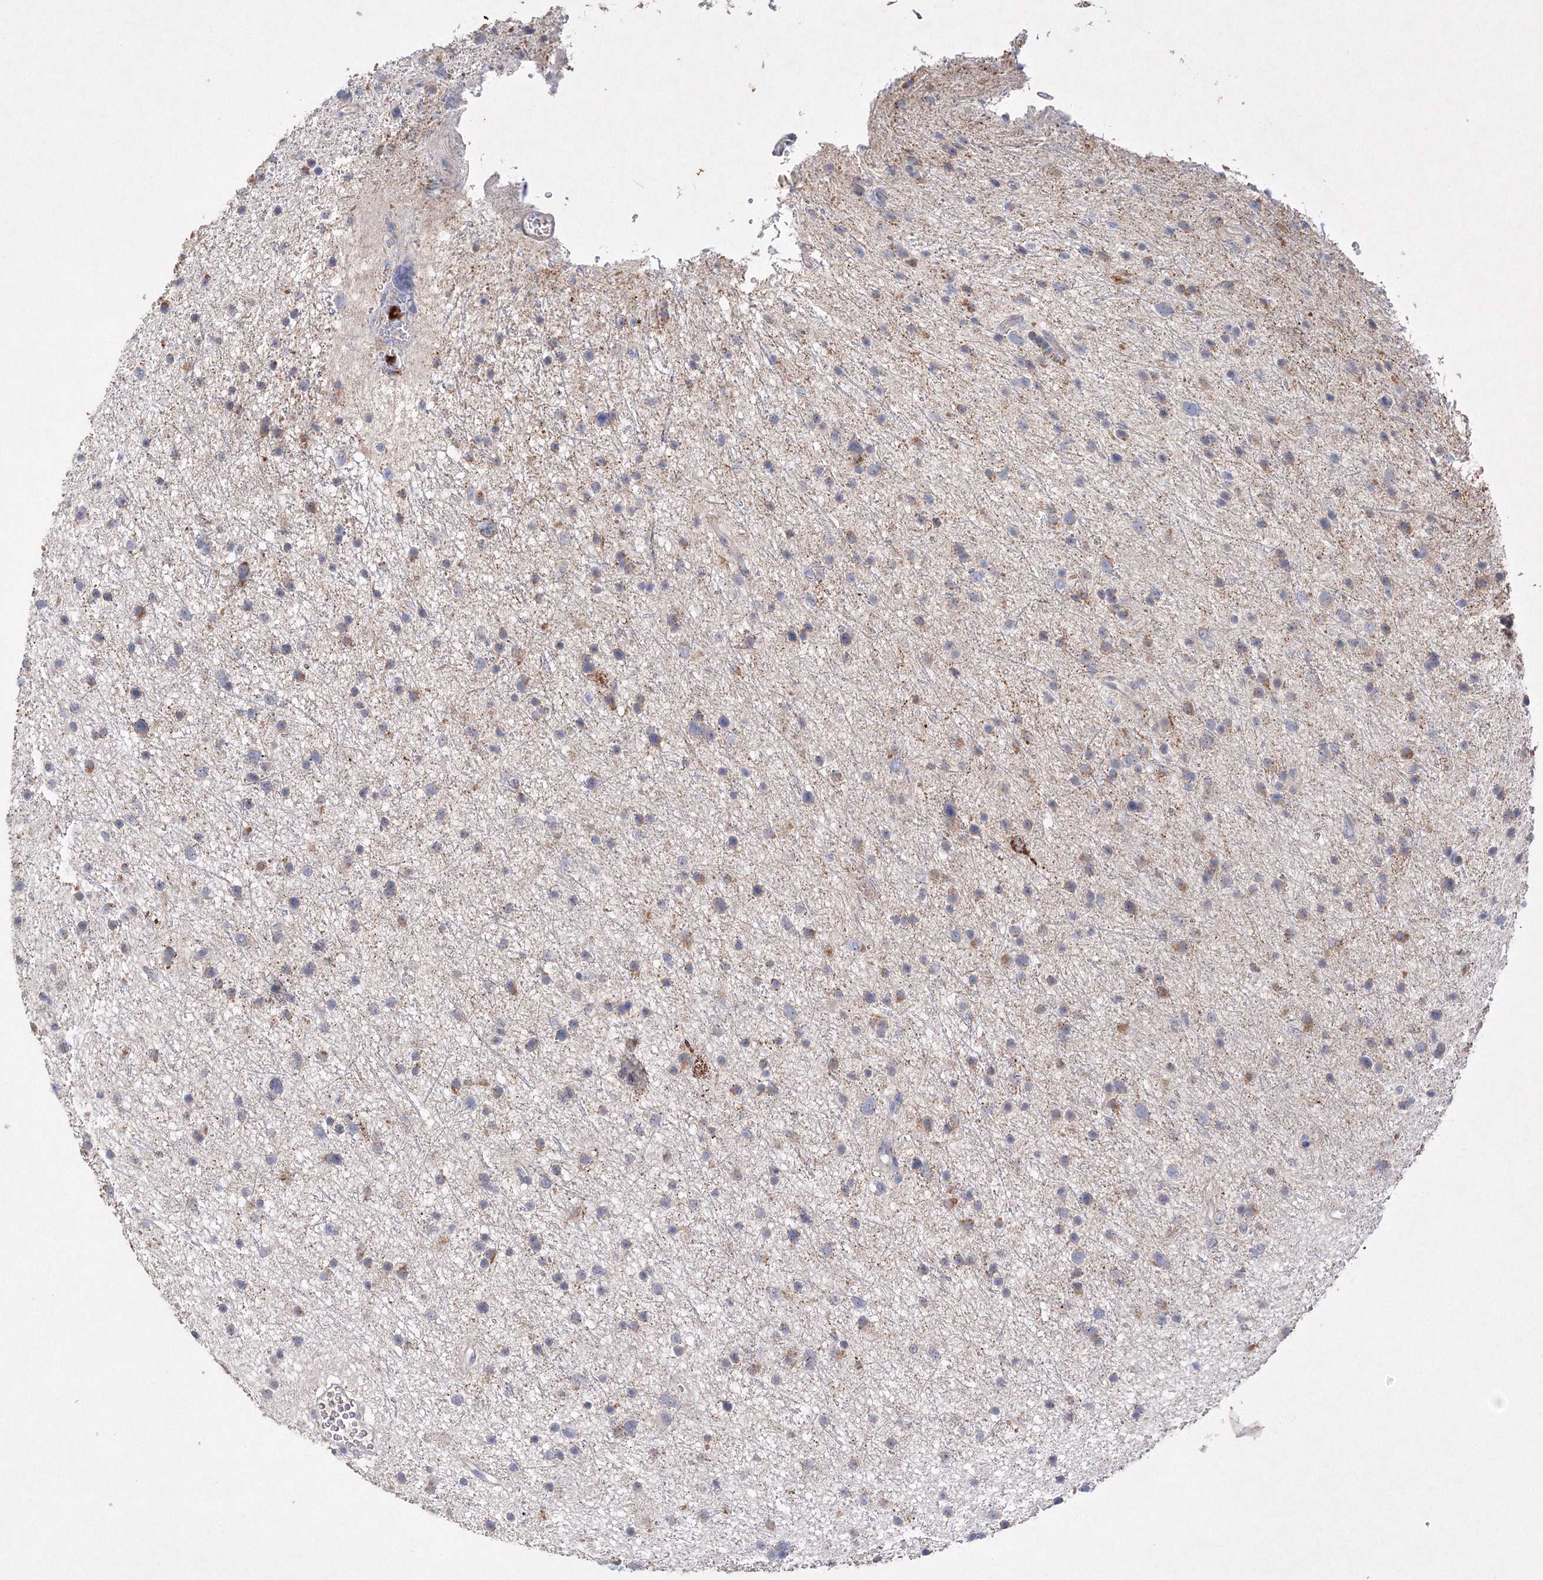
{"staining": {"intensity": "moderate", "quantity": "<25%", "location": "cytoplasmic/membranous"}, "tissue": "glioma", "cell_type": "Tumor cells", "image_type": "cancer", "snomed": [{"axis": "morphology", "description": "Glioma, malignant, Low grade"}, {"axis": "topography", "description": "Cerebral cortex"}], "caption": "Glioma tissue reveals moderate cytoplasmic/membranous expression in about <25% of tumor cells", "gene": "GLS", "patient": {"sex": "female", "age": 39}}